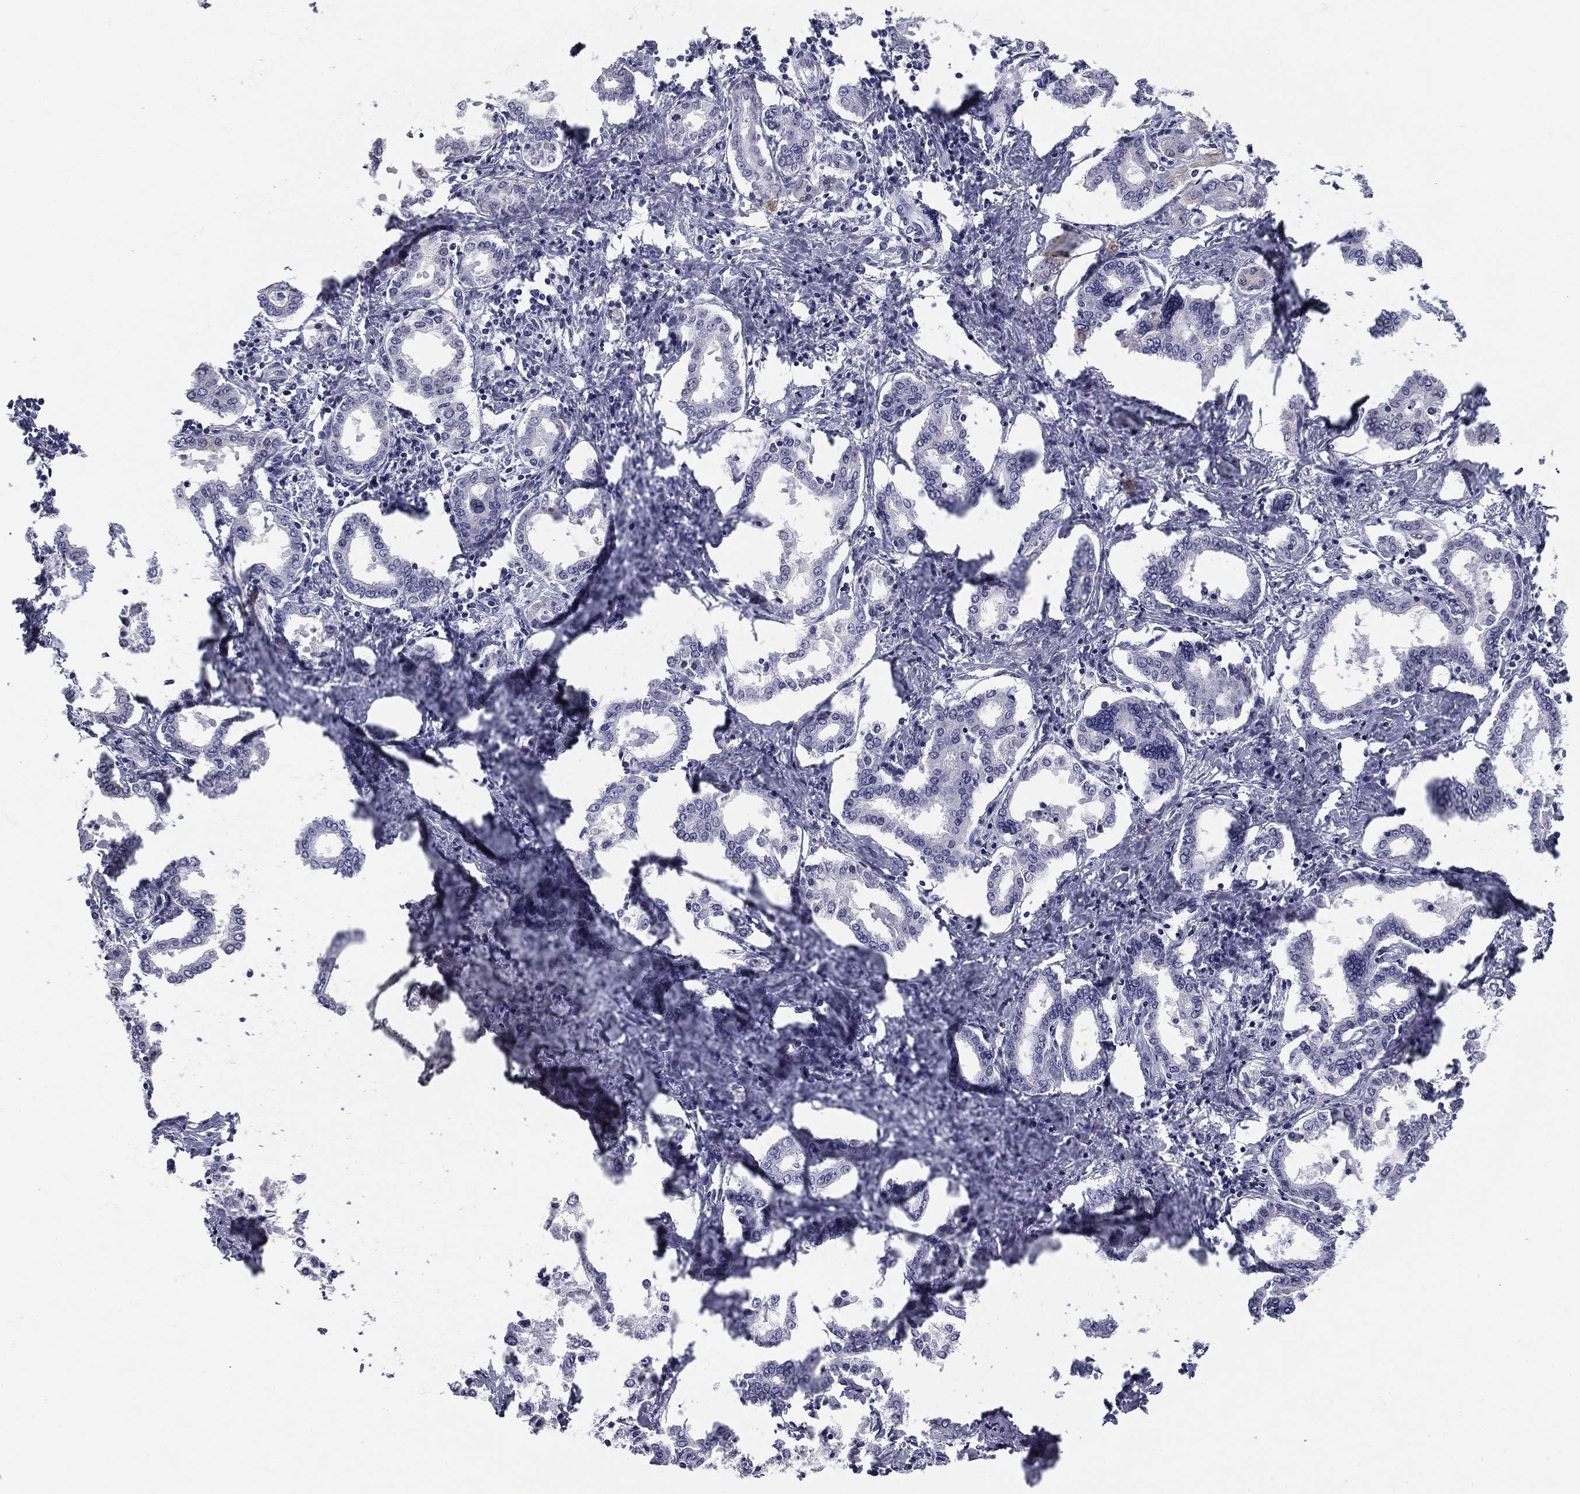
{"staining": {"intensity": "negative", "quantity": "none", "location": "none"}, "tissue": "liver cancer", "cell_type": "Tumor cells", "image_type": "cancer", "snomed": [{"axis": "morphology", "description": "Cholangiocarcinoma"}, {"axis": "topography", "description": "Liver"}], "caption": "IHC micrograph of cholangiocarcinoma (liver) stained for a protein (brown), which displays no expression in tumor cells.", "gene": "SULT2B1", "patient": {"sex": "female", "age": 47}}